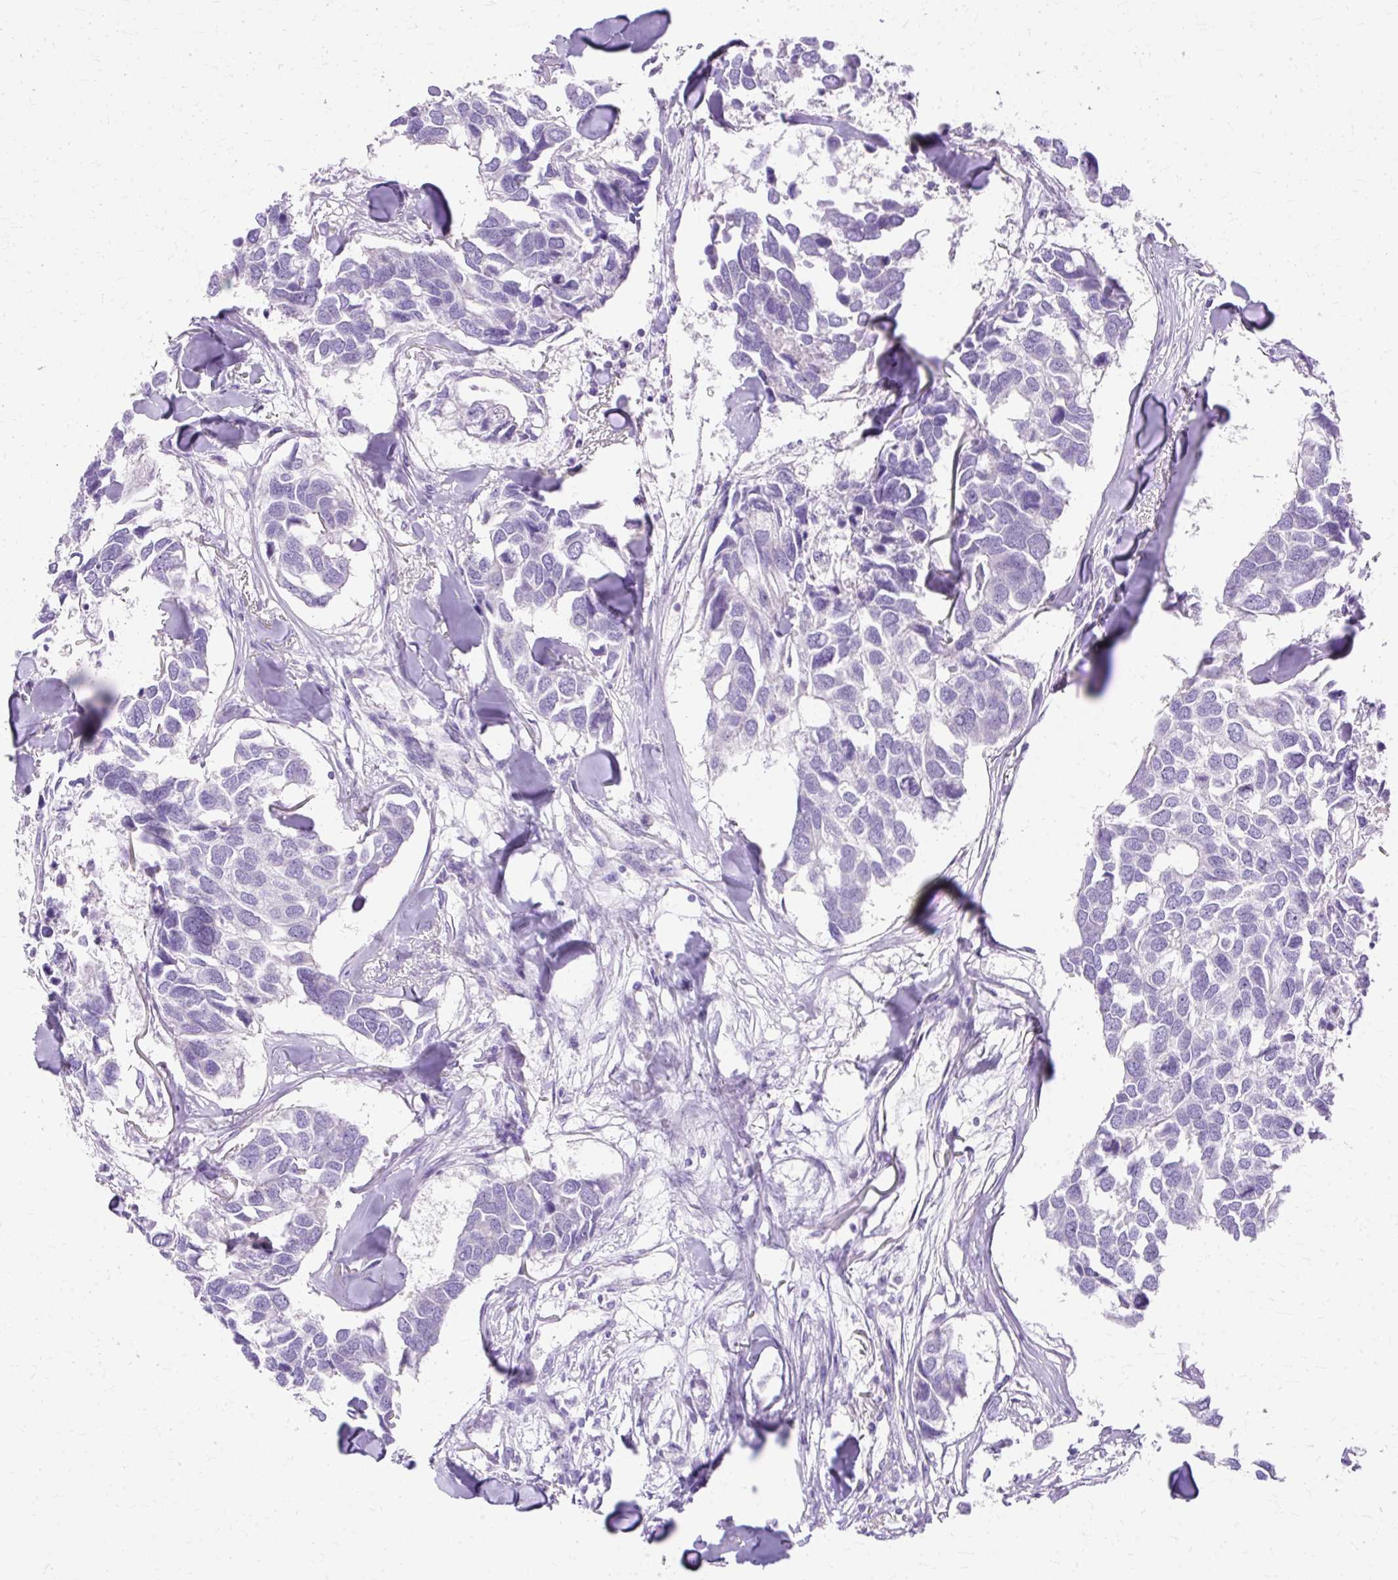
{"staining": {"intensity": "negative", "quantity": "none", "location": "none"}, "tissue": "breast cancer", "cell_type": "Tumor cells", "image_type": "cancer", "snomed": [{"axis": "morphology", "description": "Duct carcinoma"}, {"axis": "topography", "description": "Breast"}], "caption": "Intraductal carcinoma (breast) was stained to show a protein in brown. There is no significant staining in tumor cells.", "gene": "MYO6", "patient": {"sex": "female", "age": 83}}